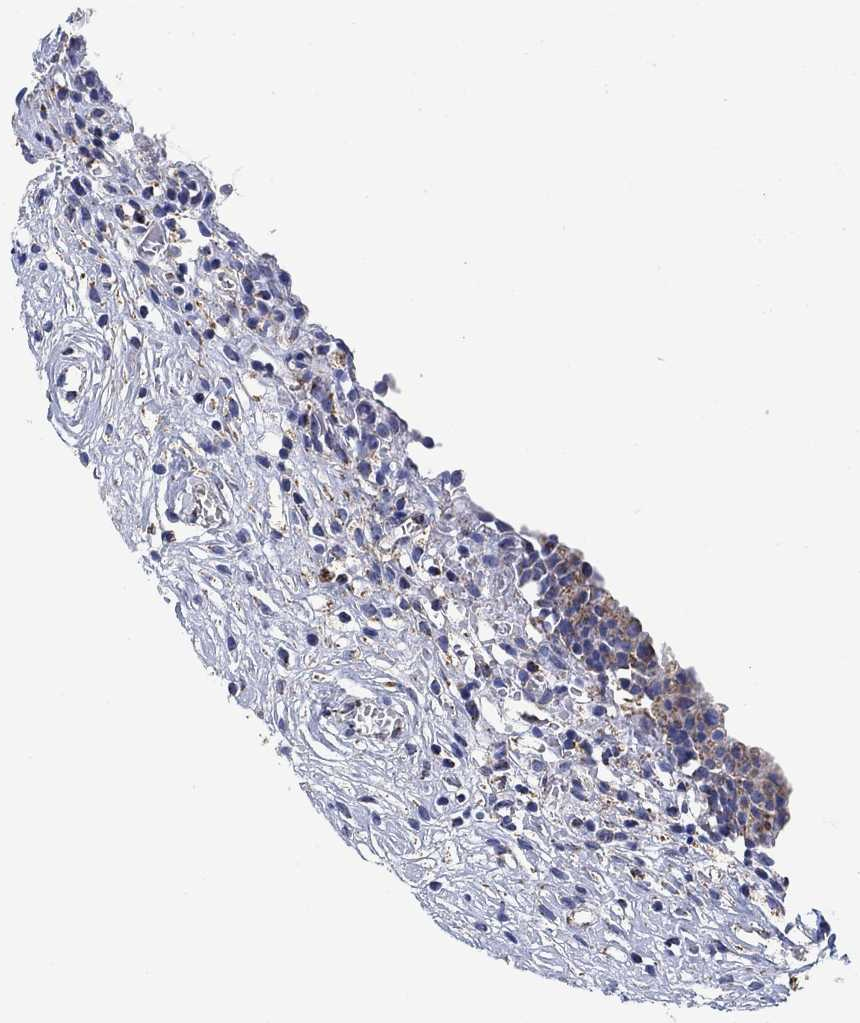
{"staining": {"intensity": "strong", "quantity": "25%-75%", "location": "cytoplasmic/membranous"}, "tissue": "urinary bladder", "cell_type": "Urothelial cells", "image_type": "normal", "snomed": [{"axis": "morphology", "description": "Normal tissue, NOS"}, {"axis": "topography", "description": "Urinary bladder"}], "caption": "Immunohistochemistry (DAB (3,3'-diaminobenzidine)) staining of normal urinary bladder shows strong cytoplasmic/membranous protein staining in approximately 25%-75% of urothelial cells. (DAB (3,3'-diaminobenzidine) = brown stain, brightfield microscopy at high magnification).", "gene": "NDUFS3", "patient": {"sex": "male", "age": 76}}